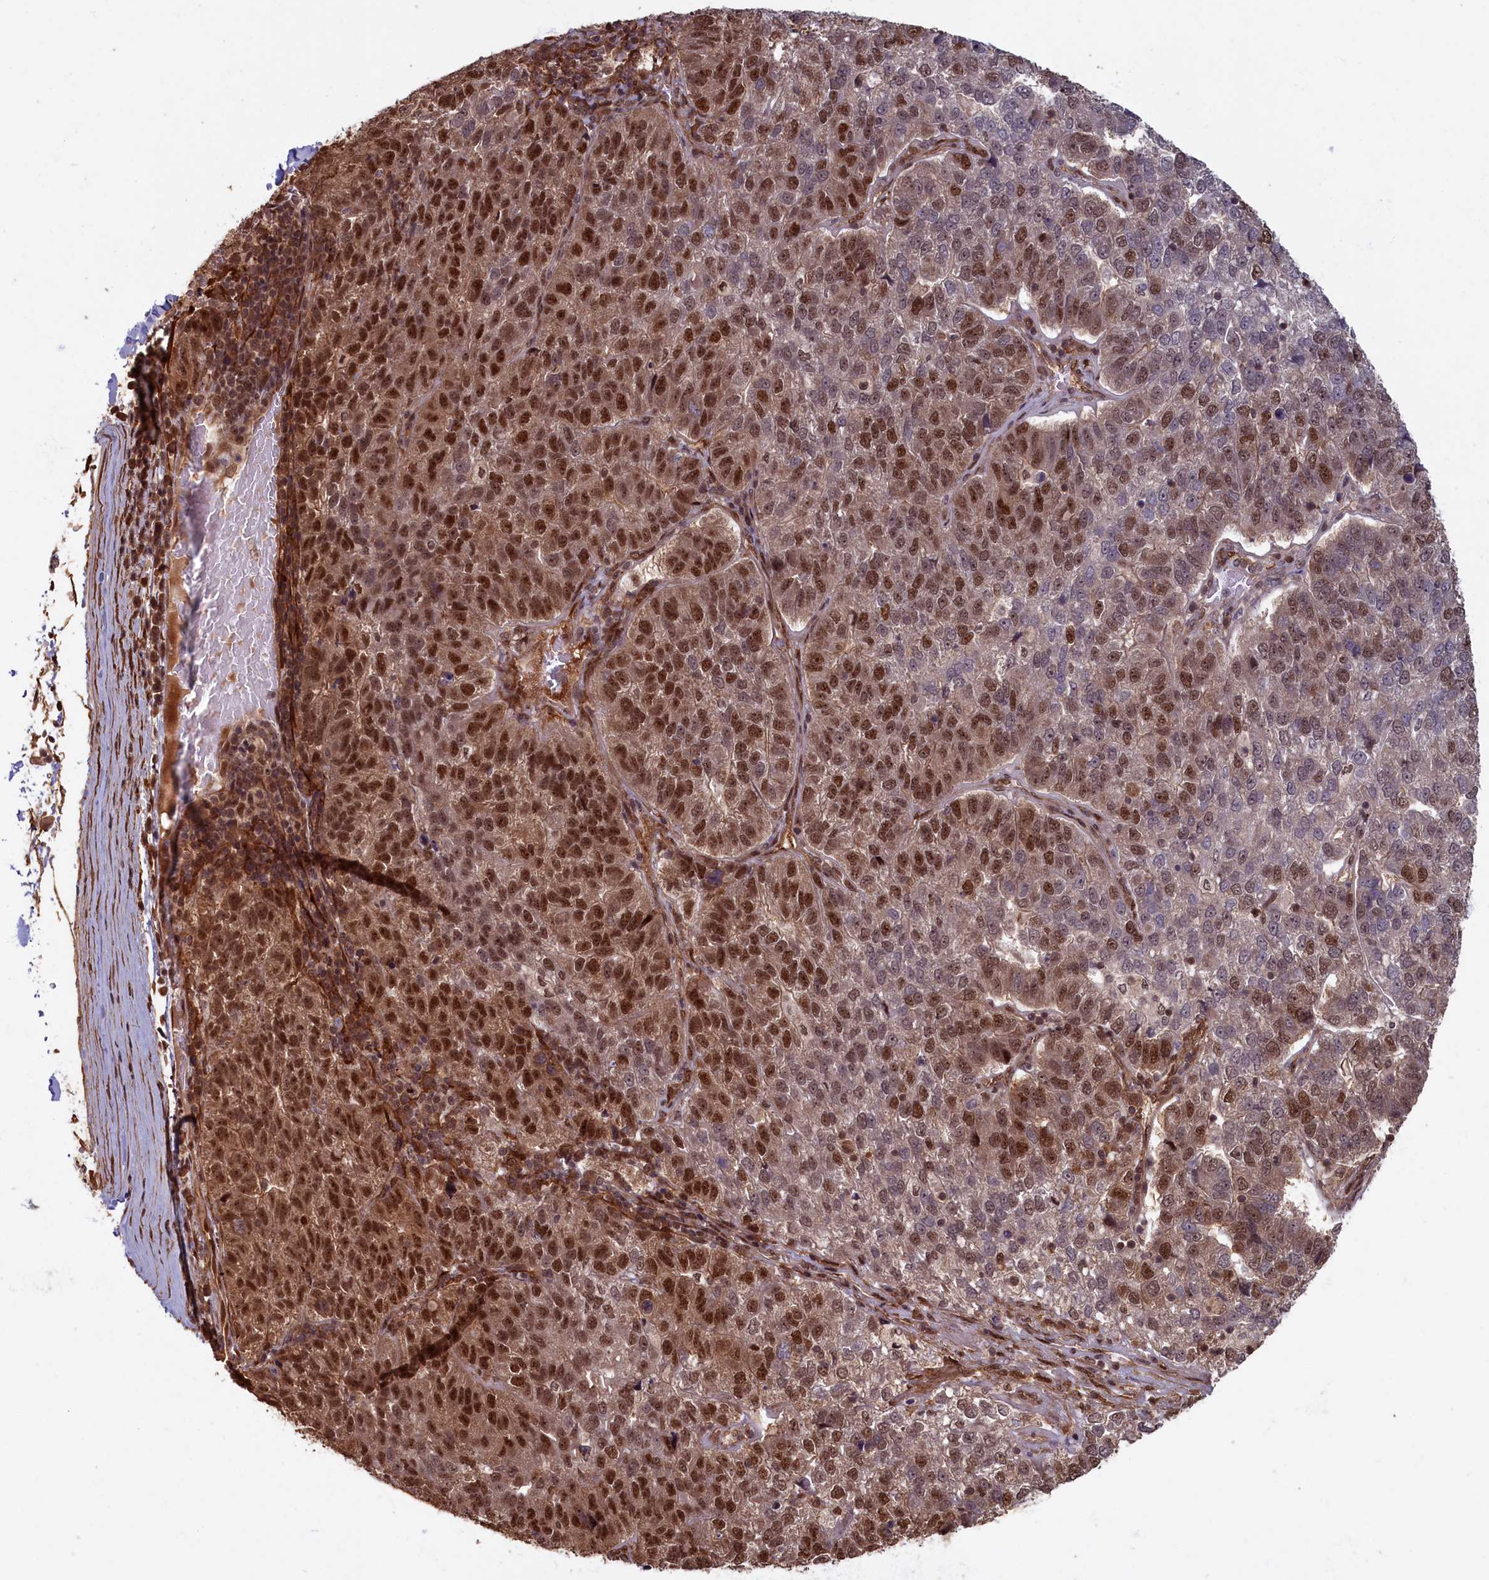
{"staining": {"intensity": "strong", "quantity": "25%-75%", "location": "nuclear"}, "tissue": "pancreatic cancer", "cell_type": "Tumor cells", "image_type": "cancer", "snomed": [{"axis": "morphology", "description": "Adenocarcinoma, NOS"}, {"axis": "topography", "description": "Pancreas"}], "caption": "Immunohistochemical staining of pancreatic cancer (adenocarcinoma) exhibits high levels of strong nuclear staining in about 25%-75% of tumor cells.", "gene": "HIF3A", "patient": {"sex": "female", "age": 61}}